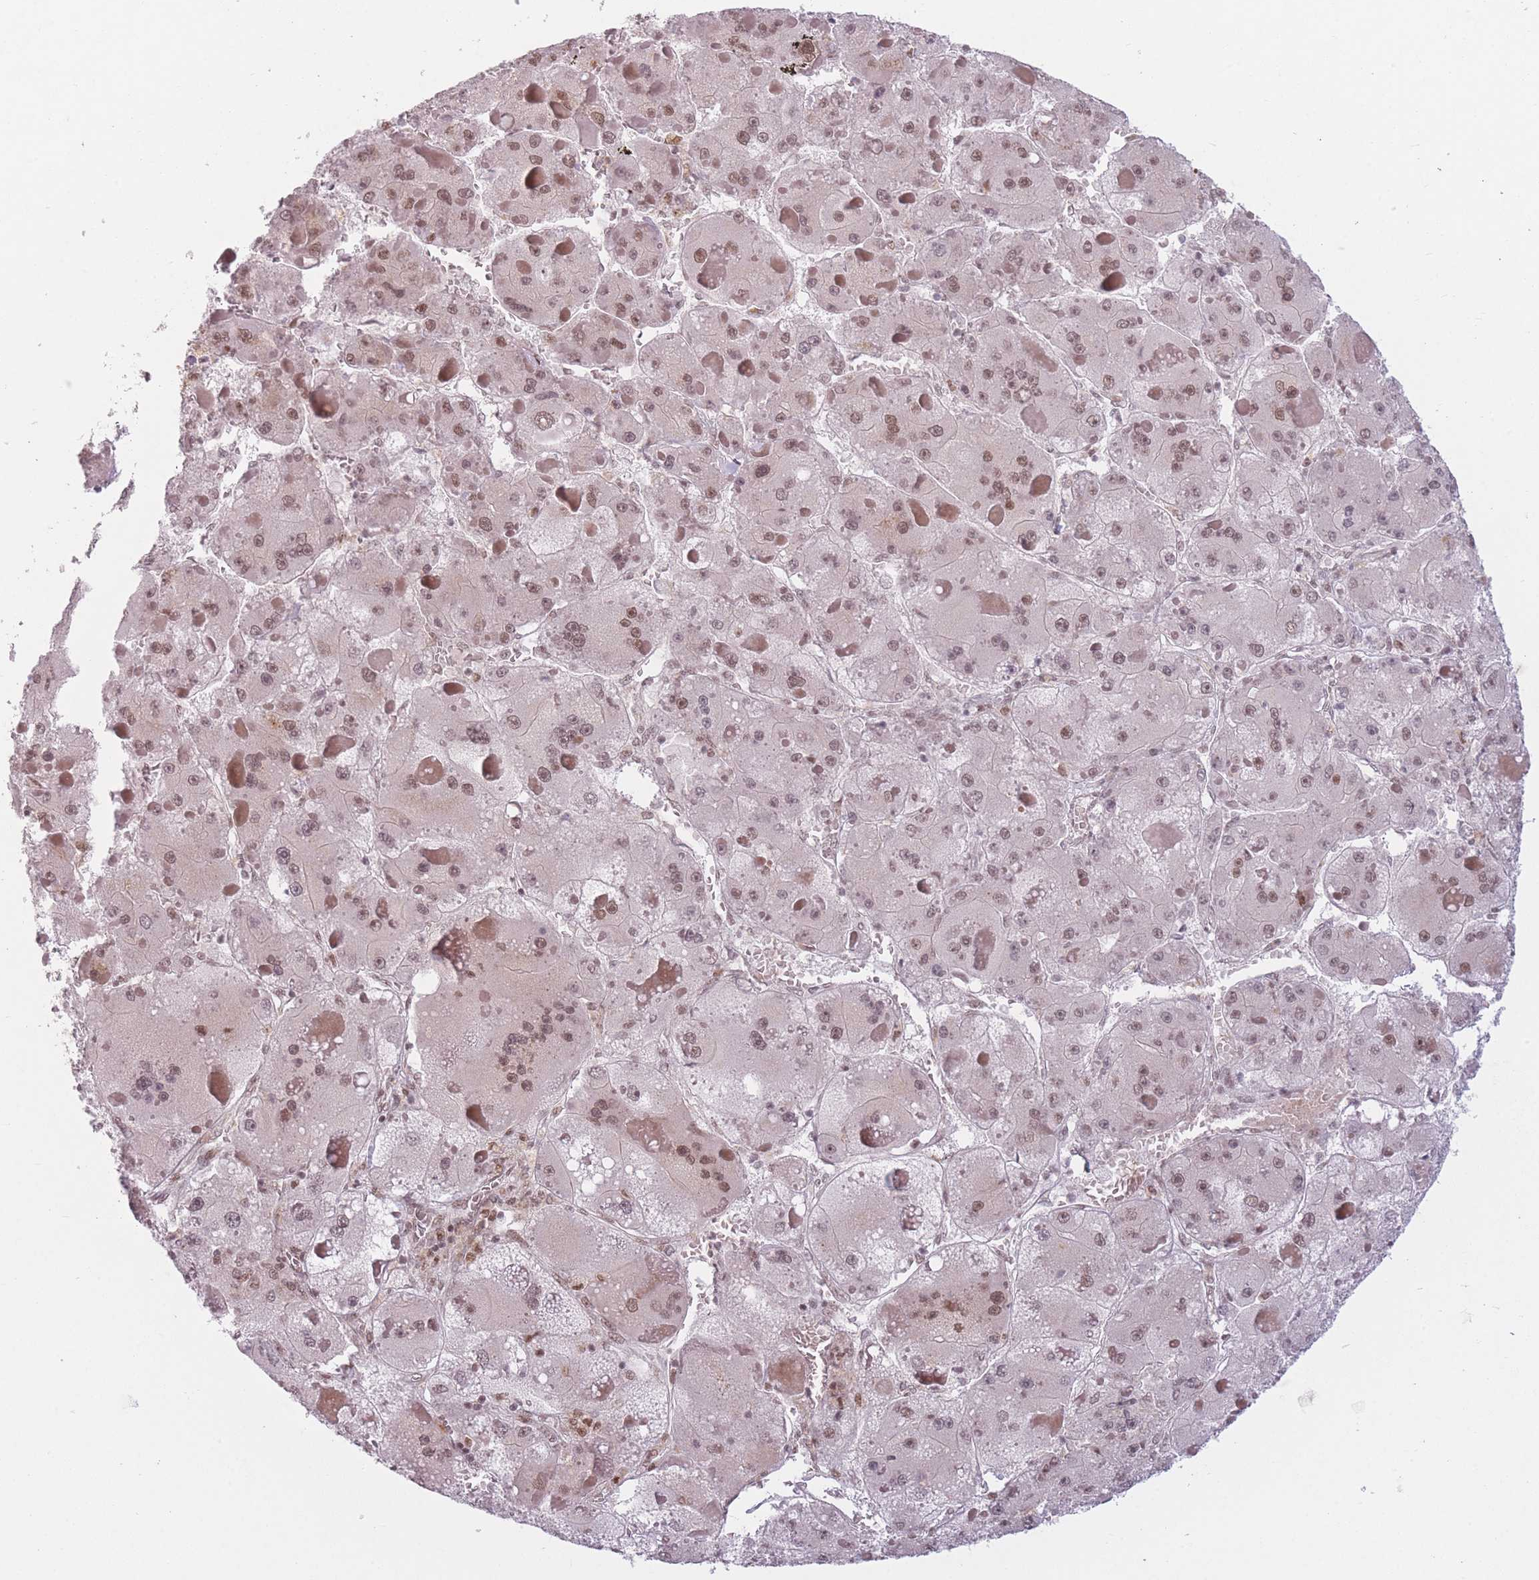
{"staining": {"intensity": "moderate", "quantity": ">75%", "location": "nuclear"}, "tissue": "liver cancer", "cell_type": "Tumor cells", "image_type": "cancer", "snomed": [{"axis": "morphology", "description": "Carcinoma, Hepatocellular, NOS"}, {"axis": "topography", "description": "Liver"}], "caption": "Brown immunohistochemical staining in human liver hepatocellular carcinoma displays moderate nuclear expression in about >75% of tumor cells.", "gene": "SUPT6H", "patient": {"sex": "female", "age": 73}}